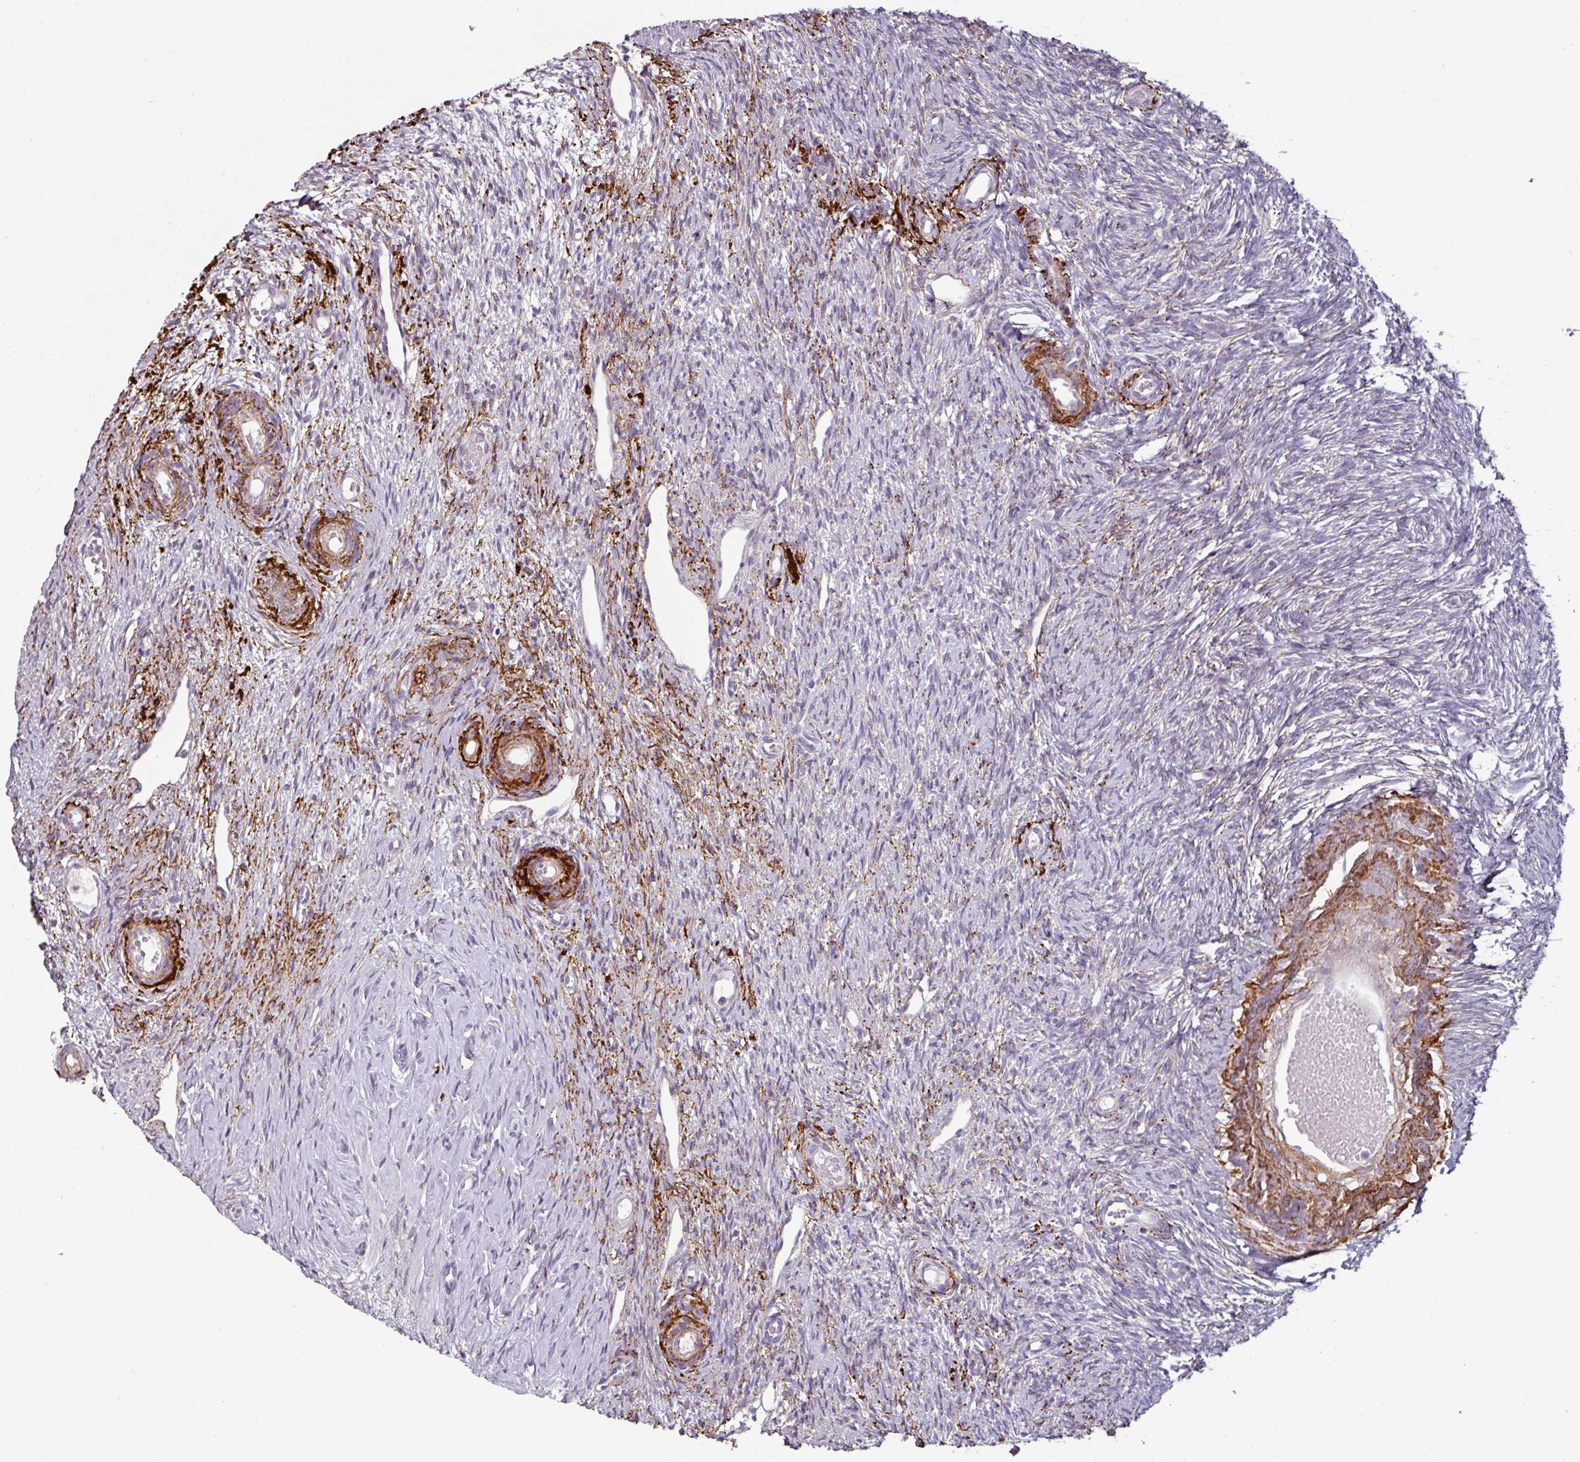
{"staining": {"intensity": "negative", "quantity": "none", "location": "none"}, "tissue": "ovary", "cell_type": "Follicle cells", "image_type": "normal", "snomed": [{"axis": "morphology", "description": "Normal tissue, NOS"}, {"axis": "topography", "description": "Ovary"}], "caption": "Immunohistochemical staining of benign human ovary reveals no significant expression in follicle cells.", "gene": "MTMR14", "patient": {"sex": "female", "age": 51}}